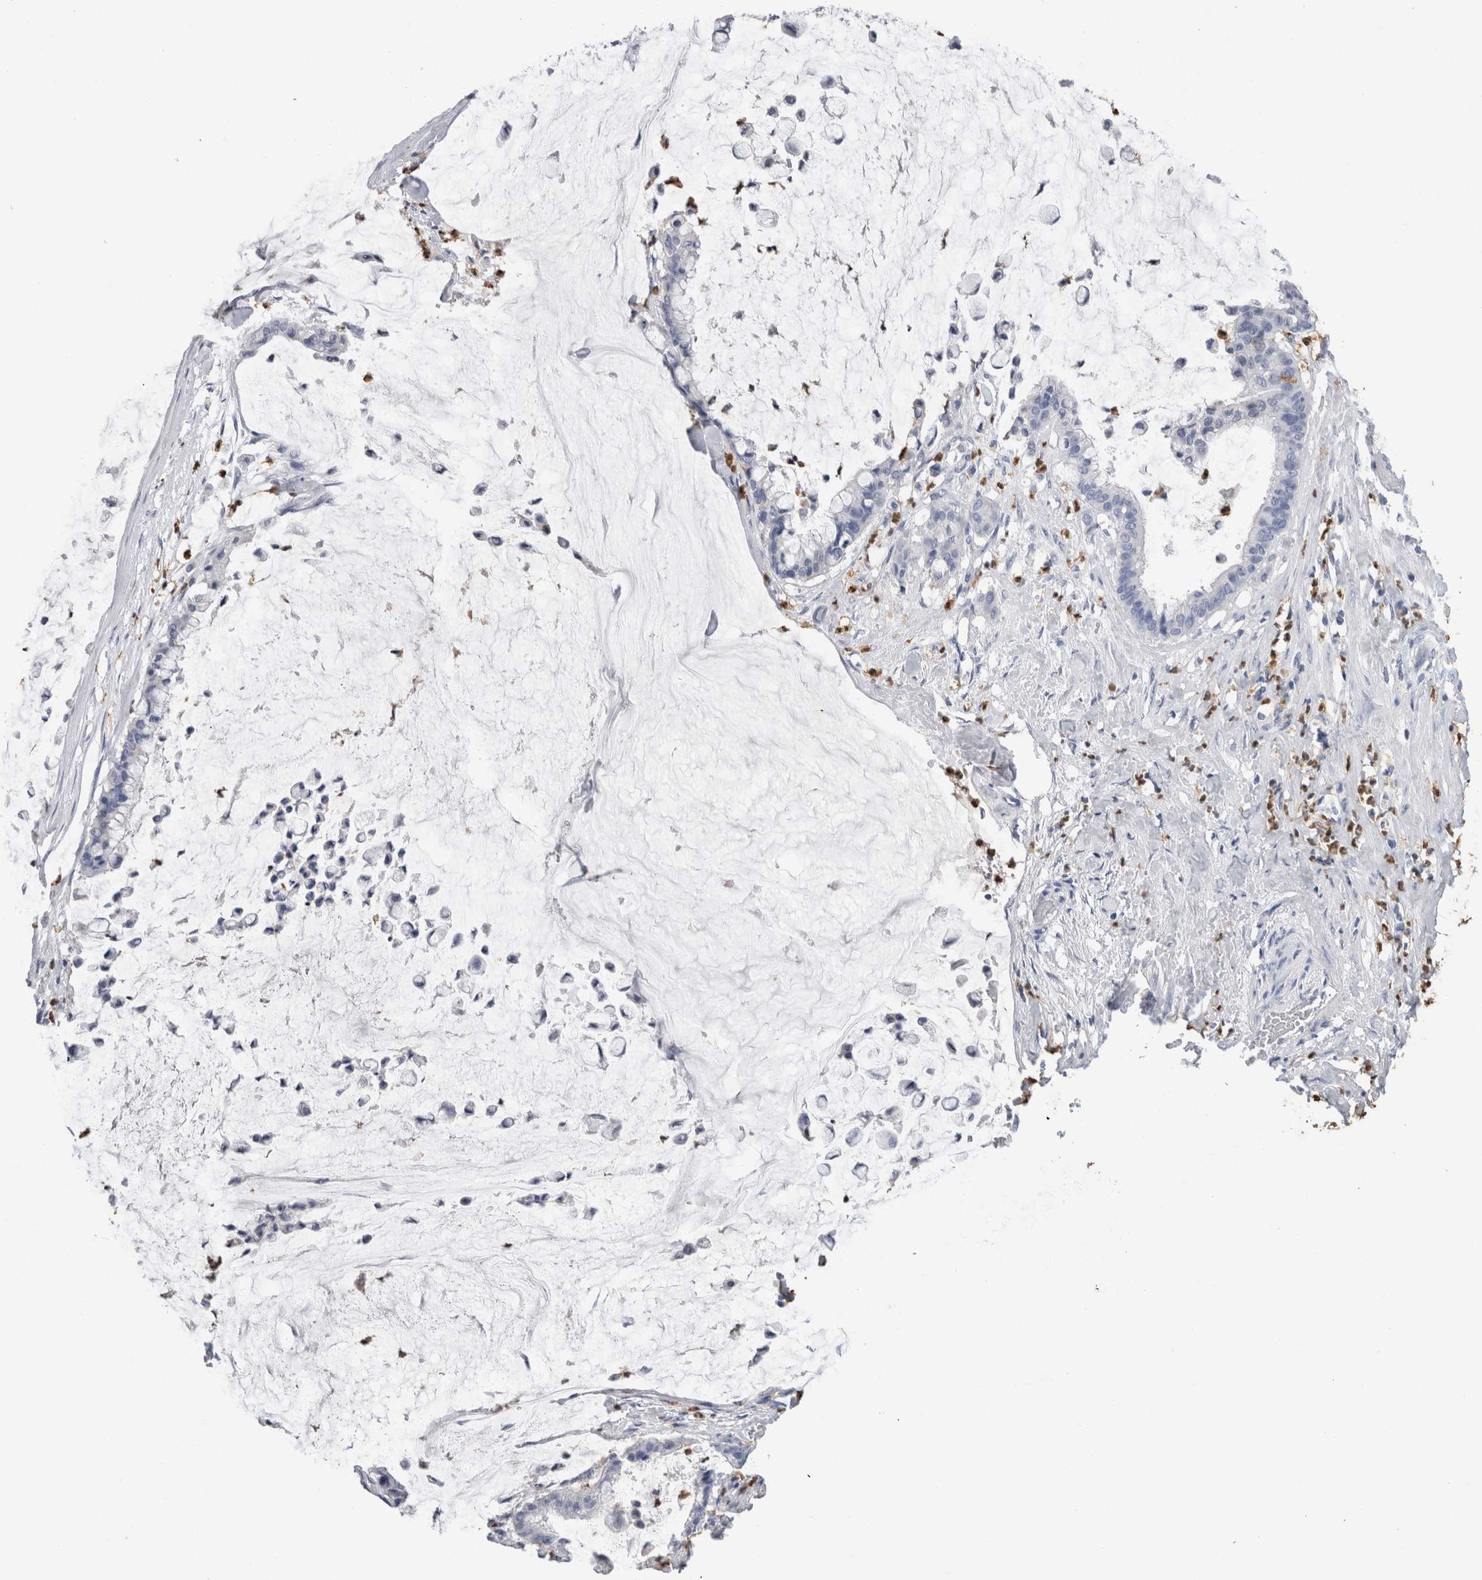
{"staining": {"intensity": "negative", "quantity": "none", "location": "none"}, "tissue": "pancreatic cancer", "cell_type": "Tumor cells", "image_type": "cancer", "snomed": [{"axis": "morphology", "description": "Adenocarcinoma, NOS"}, {"axis": "topography", "description": "Pancreas"}], "caption": "Pancreatic adenocarcinoma stained for a protein using immunohistochemistry (IHC) demonstrates no expression tumor cells.", "gene": "S100A12", "patient": {"sex": "male", "age": 41}}